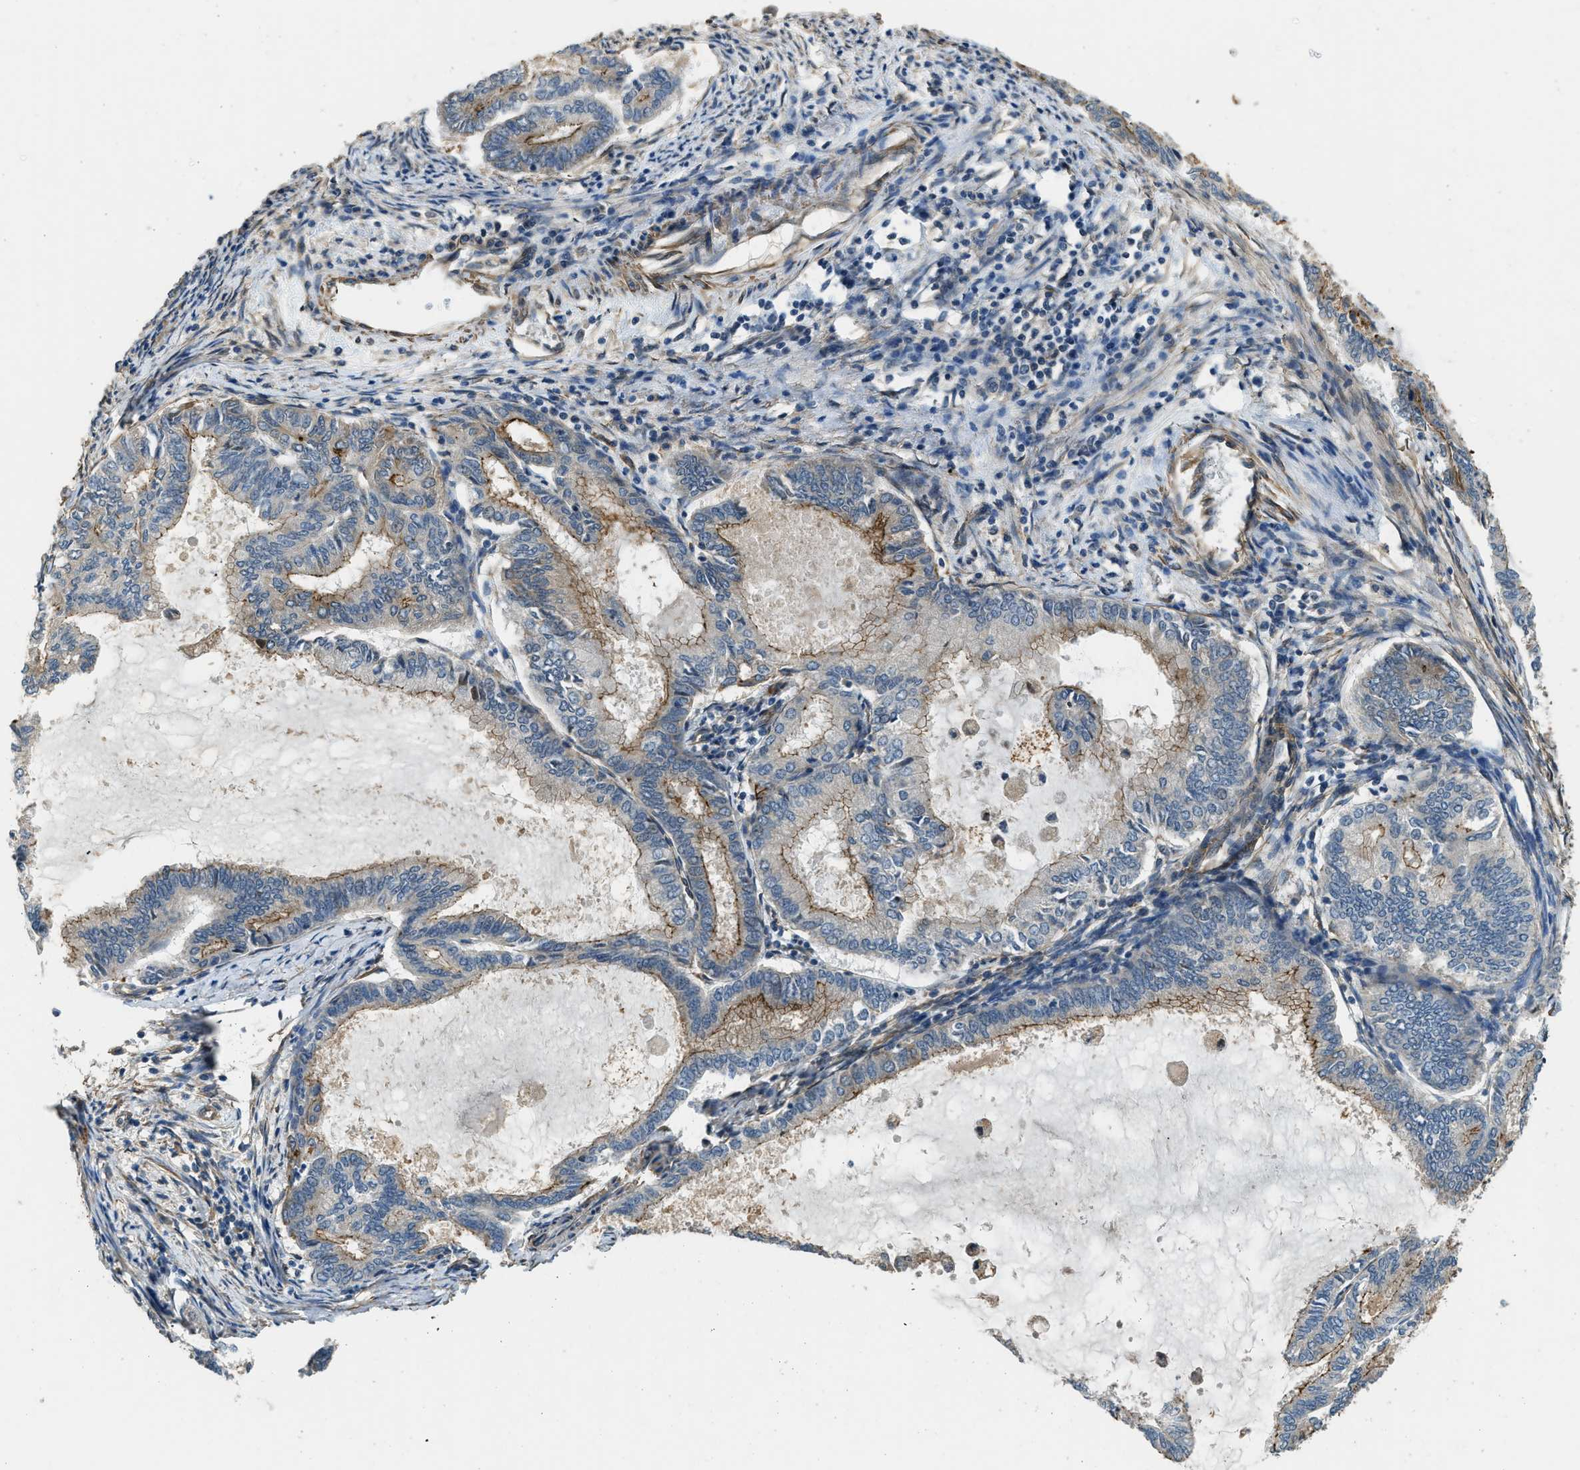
{"staining": {"intensity": "moderate", "quantity": "25%-75%", "location": "cytoplasmic/membranous"}, "tissue": "endometrial cancer", "cell_type": "Tumor cells", "image_type": "cancer", "snomed": [{"axis": "morphology", "description": "Adenocarcinoma, NOS"}, {"axis": "topography", "description": "Endometrium"}], "caption": "Immunohistochemical staining of human endometrial adenocarcinoma exhibits medium levels of moderate cytoplasmic/membranous protein positivity in about 25%-75% of tumor cells.", "gene": "CGN", "patient": {"sex": "female", "age": 86}}